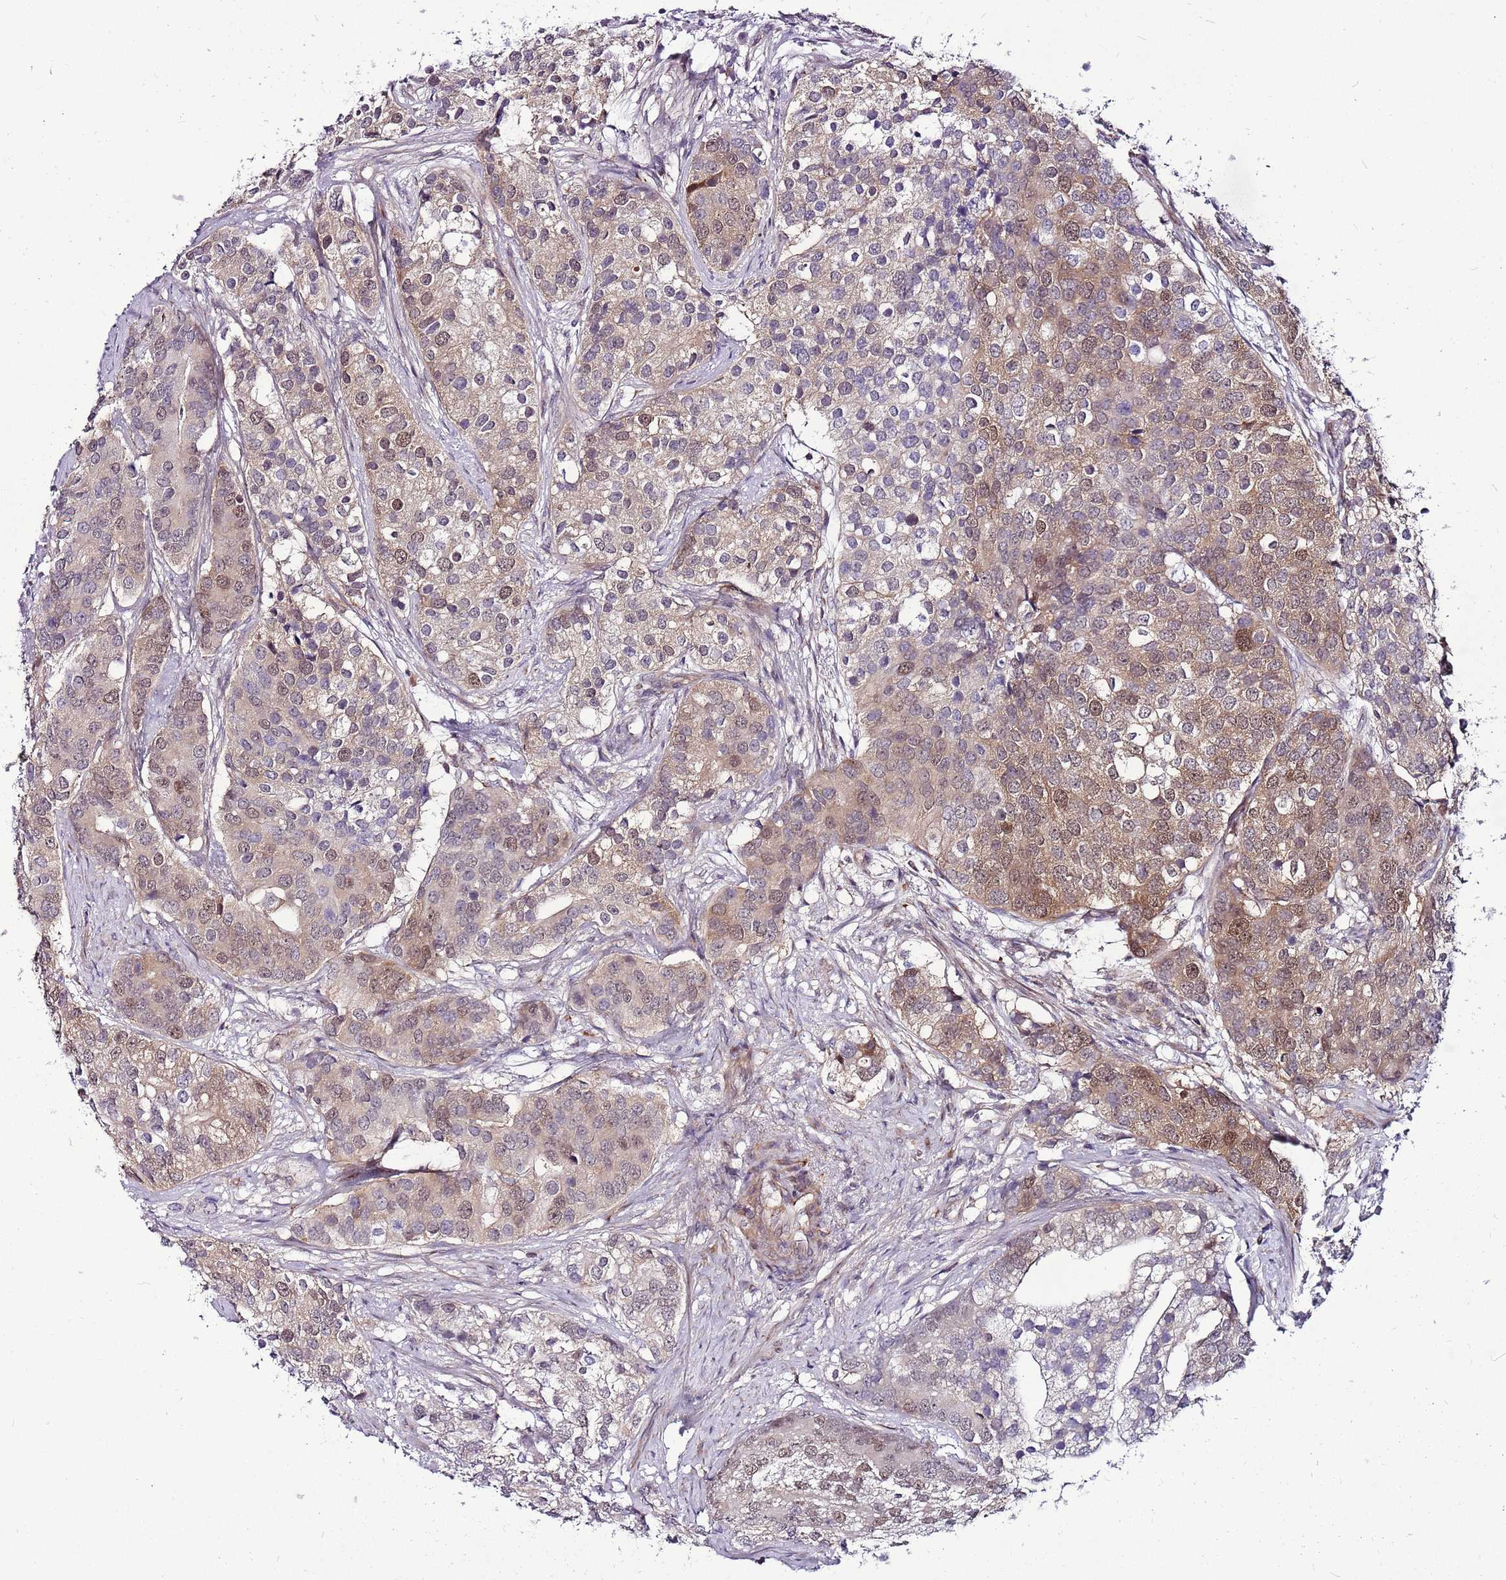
{"staining": {"intensity": "moderate", "quantity": "25%-75%", "location": "cytoplasmic/membranous,nuclear"}, "tissue": "prostate cancer", "cell_type": "Tumor cells", "image_type": "cancer", "snomed": [{"axis": "morphology", "description": "Adenocarcinoma, High grade"}, {"axis": "topography", "description": "Prostate"}], "caption": "Immunohistochemistry image of human prostate adenocarcinoma (high-grade) stained for a protein (brown), which displays medium levels of moderate cytoplasmic/membranous and nuclear expression in approximately 25%-75% of tumor cells.", "gene": "POLE3", "patient": {"sex": "male", "age": 62}}